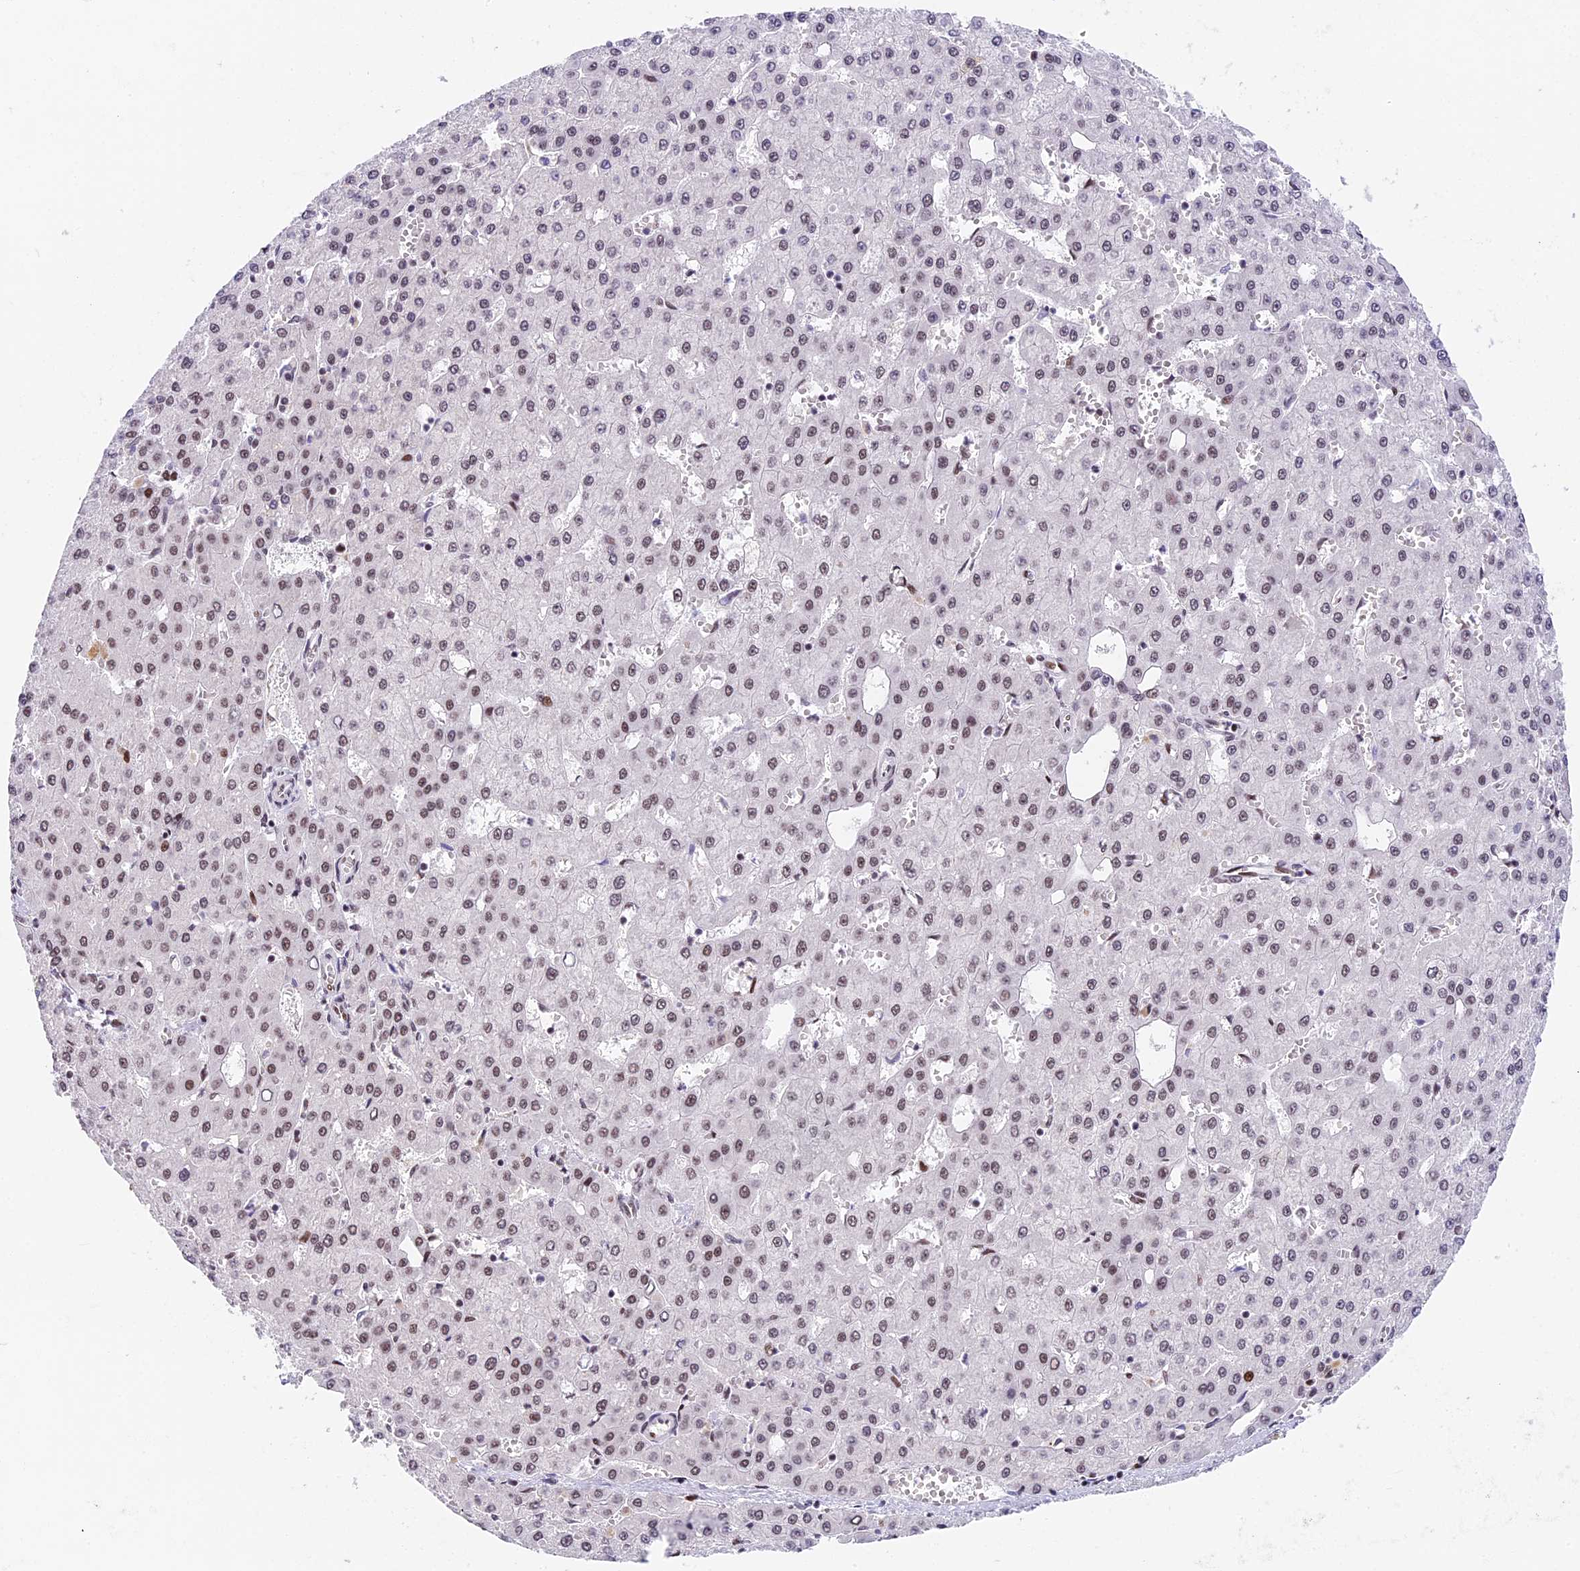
{"staining": {"intensity": "weak", "quantity": ">75%", "location": "nuclear"}, "tissue": "liver cancer", "cell_type": "Tumor cells", "image_type": "cancer", "snomed": [{"axis": "morphology", "description": "Carcinoma, Hepatocellular, NOS"}, {"axis": "topography", "description": "Liver"}], "caption": "A micrograph showing weak nuclear expression in about >75% of tumor cells in liver hepatocellular carcinoma, as visualized by brown immunohistochemical staining.", "gene": "SBNO1", "patient": {"sex": "male", "age": 47}}